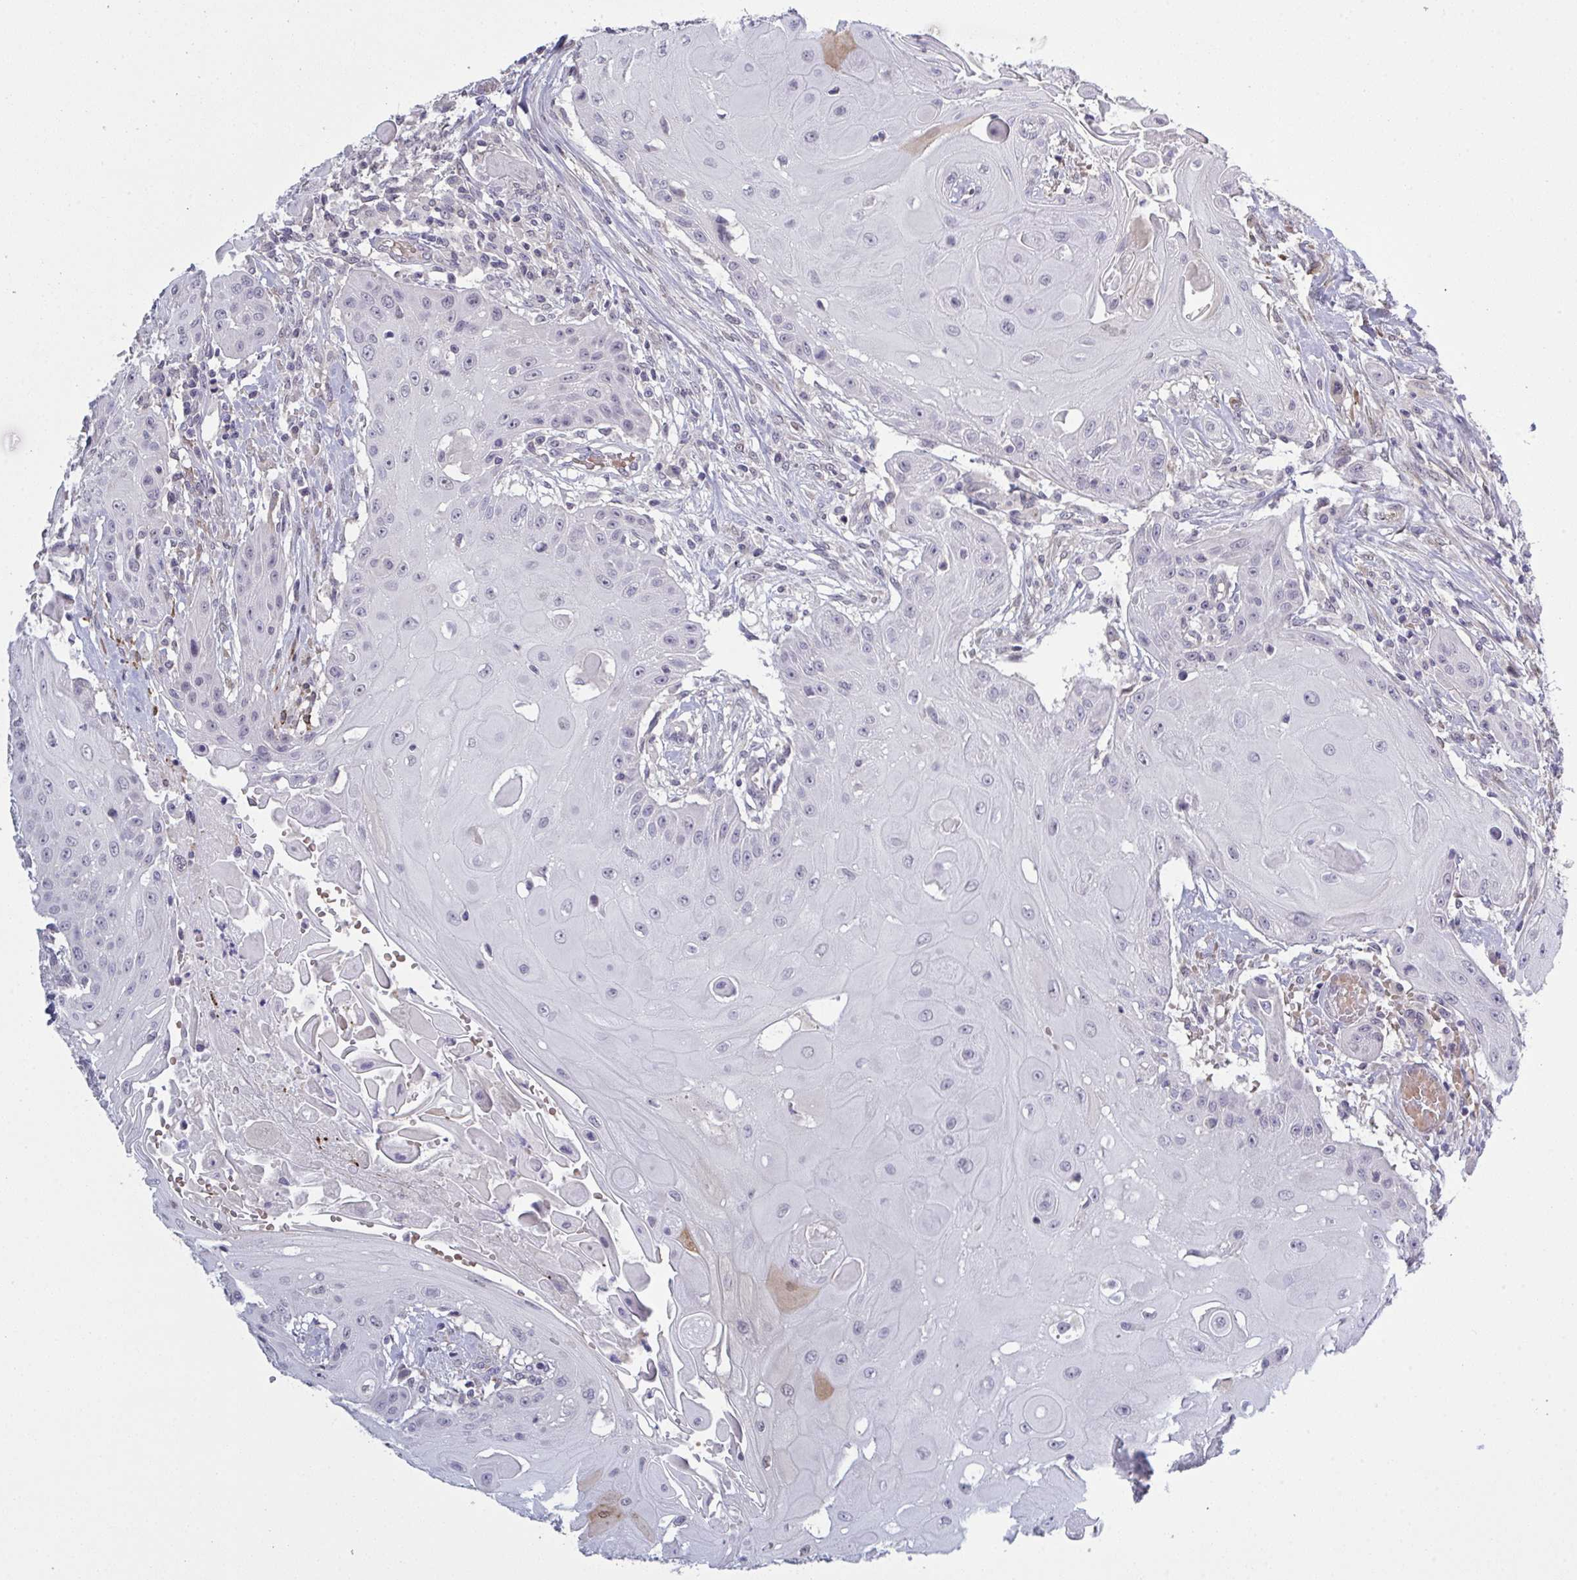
{"staining": {"intensity": "negative", "quantity": "none", "location": "none"}, "tissue": "head and neck cancer", "cell_type": "Tumor cells", "image_type": "cancer", "snomed": [{"axis": "morphology", "description": "Squamous cell carcinoma, NOS"}, {"axis": "topography", "description": "Oral tissue"}, {"axis": "topography", "description": "Head-Neck"}, {"axis": "topography", "description": "Neck, NOS"}], "caption": "Tumor cells are negative for brown protein staining in head and neck squamous cell carcinoma.", "gene": "ZNF784", "patient": {"sex": "female", "age": 55}}